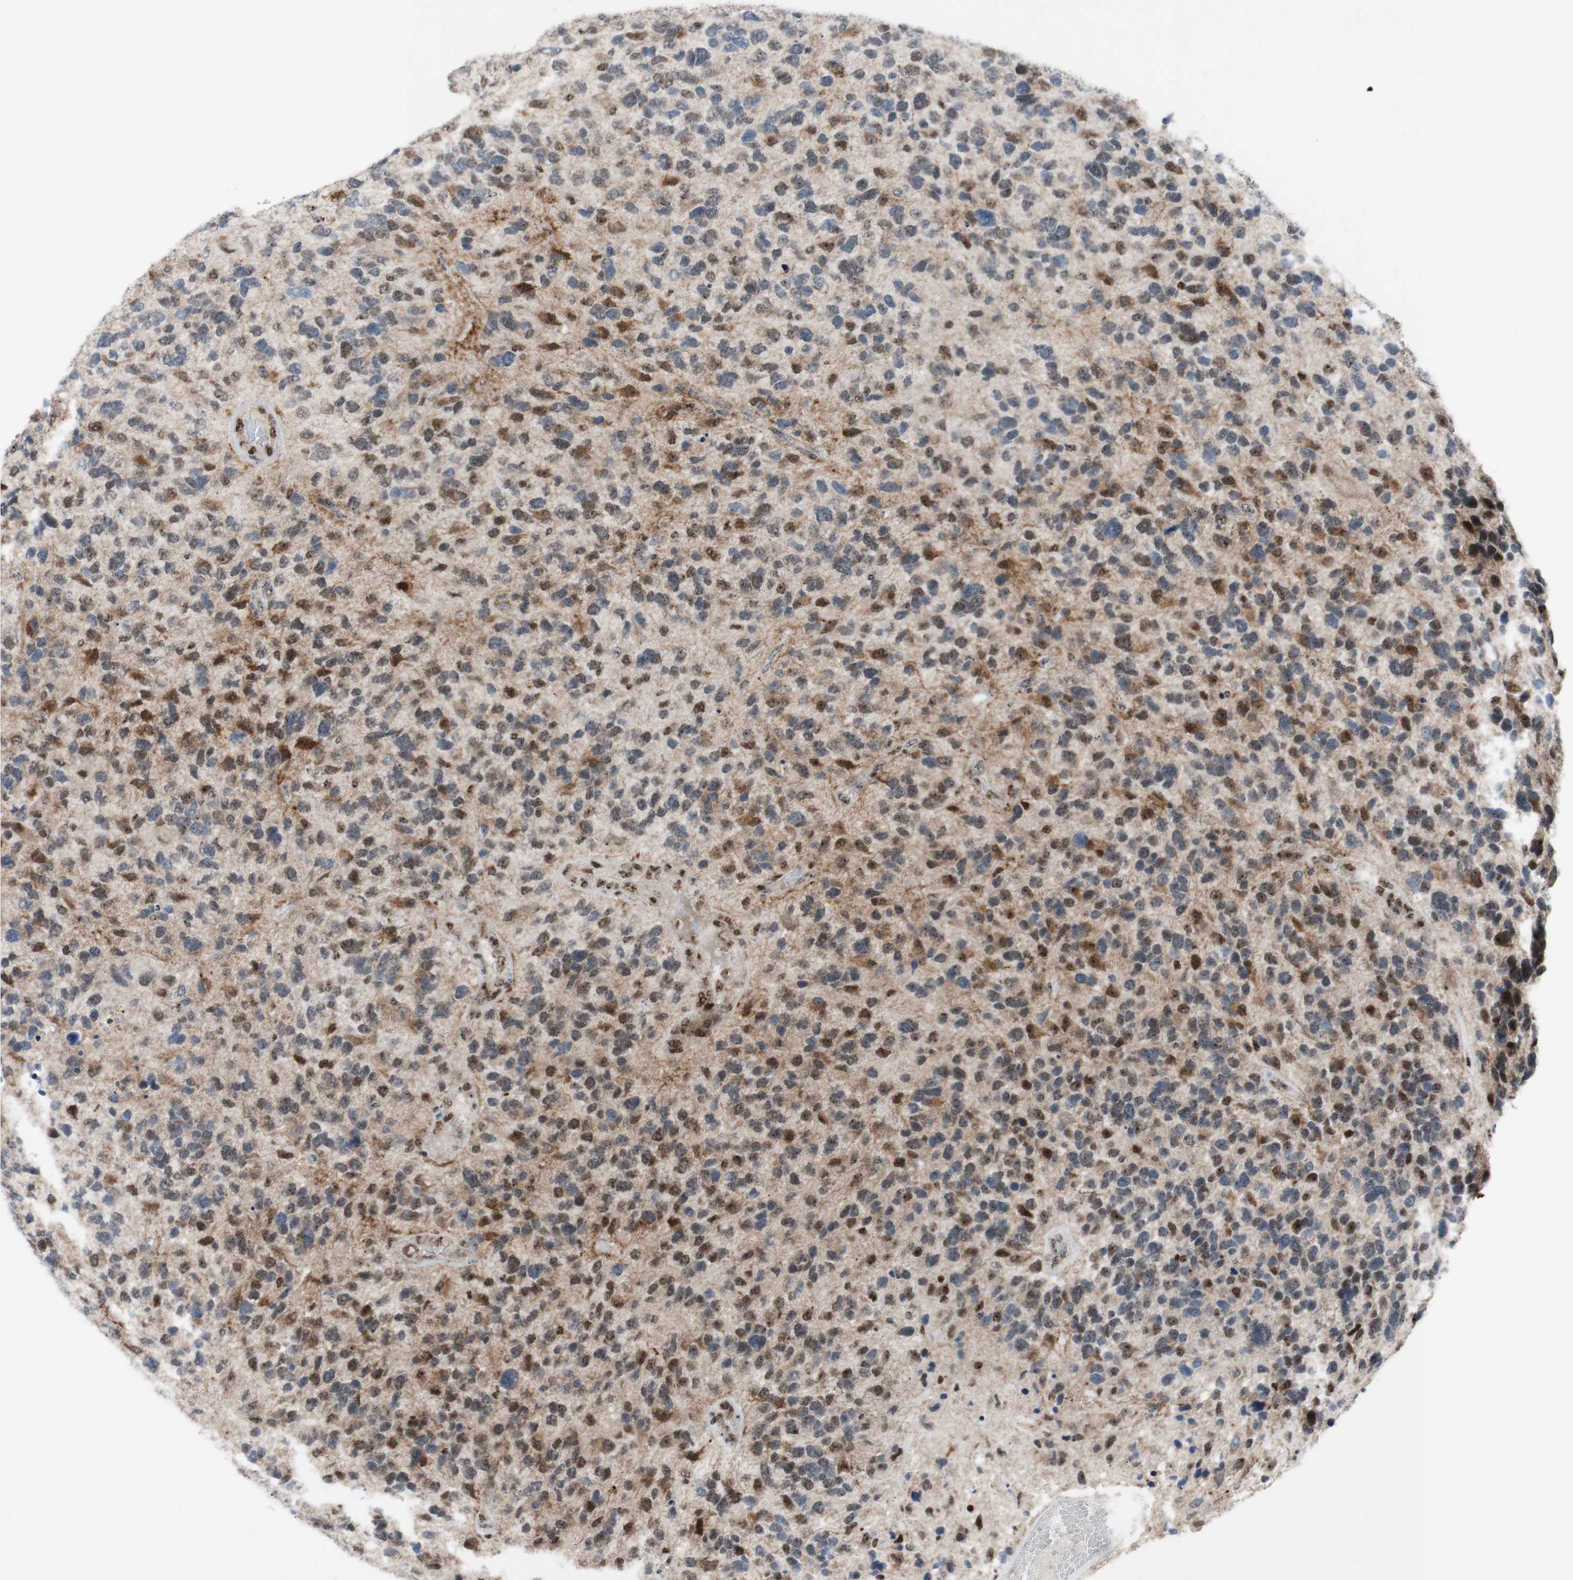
{"staining": {"intensity": "moderate", "quantity": "25%-75%", "location": "nuclear"}, "tissue": "glioma", "cell_type": "Tumor cells", "image_type": "cancer", "snomed": [{"axis": "morphology", "description": "Glioma, malignant, High grade"}, {"axis": "topography", "description": "Brain"}], "caption": "Glioma tissue reveals moderate nuclear staining in approximately 25%-75% of tumor cells, visualized by immunohistochemistry.", "gene": "POLR1A", "patient": {"sex": "female", "age": 58}}